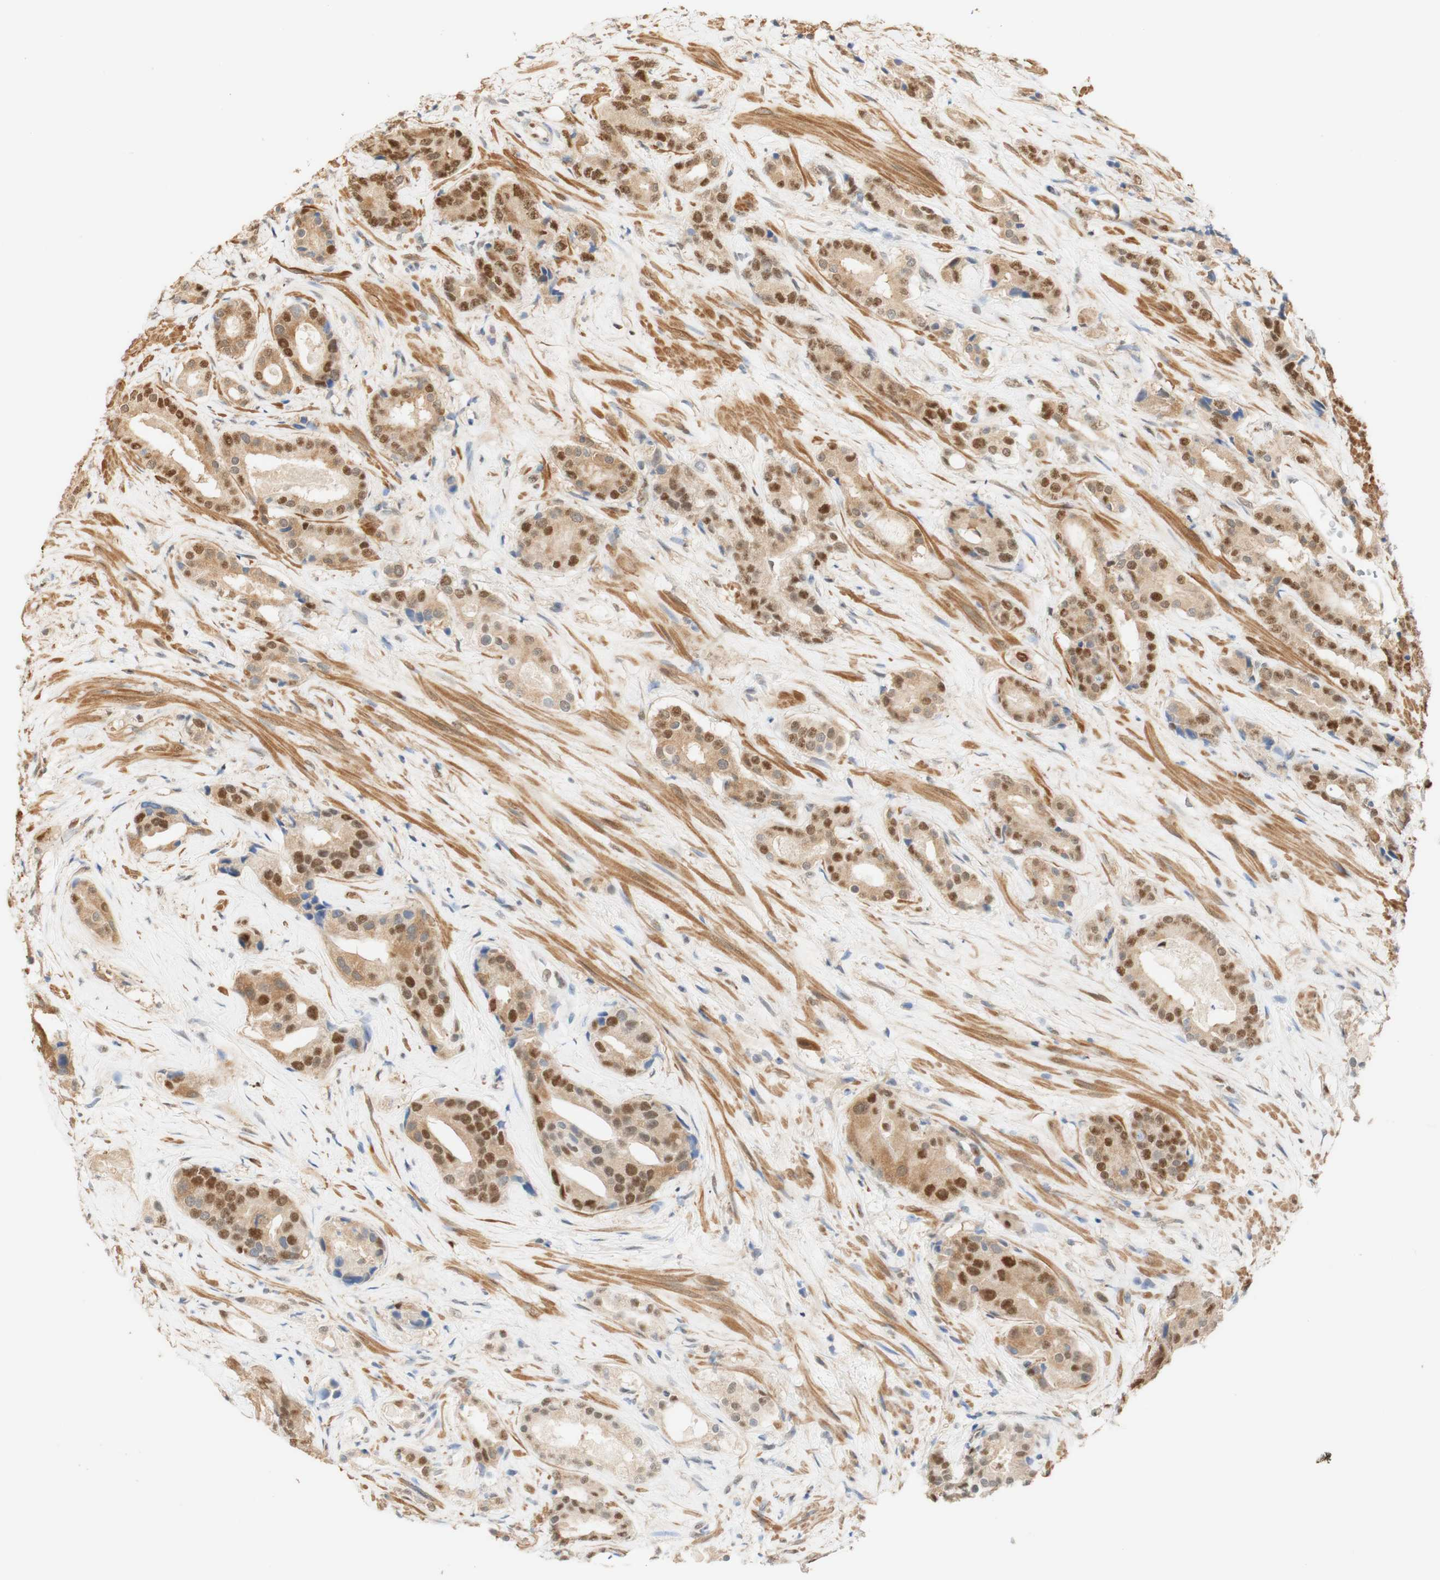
{"staining": {"intensity": "moderate", "quantity": ">75%", "location": "cytoplasmic/membranous,nuclear"}, "tissue": "prostate cancer", "cell_type": "Tumor cells", "image_type": "cancer", "snomed": [{"axis": "morphology", "description": "Adenocarcinoma, High grade"}, {"axis": "topography", "description": "Prostate"}], "caption": "The micrograph demonstrates staining of prostate adenocarcinoma (high-grade), revealing moderate cytoplasmic/membranous and nuclear protein staining (brown color) within tumor cells.", "gene": "MAP3K4", "patient": {"sex": "male", "age": 71}}